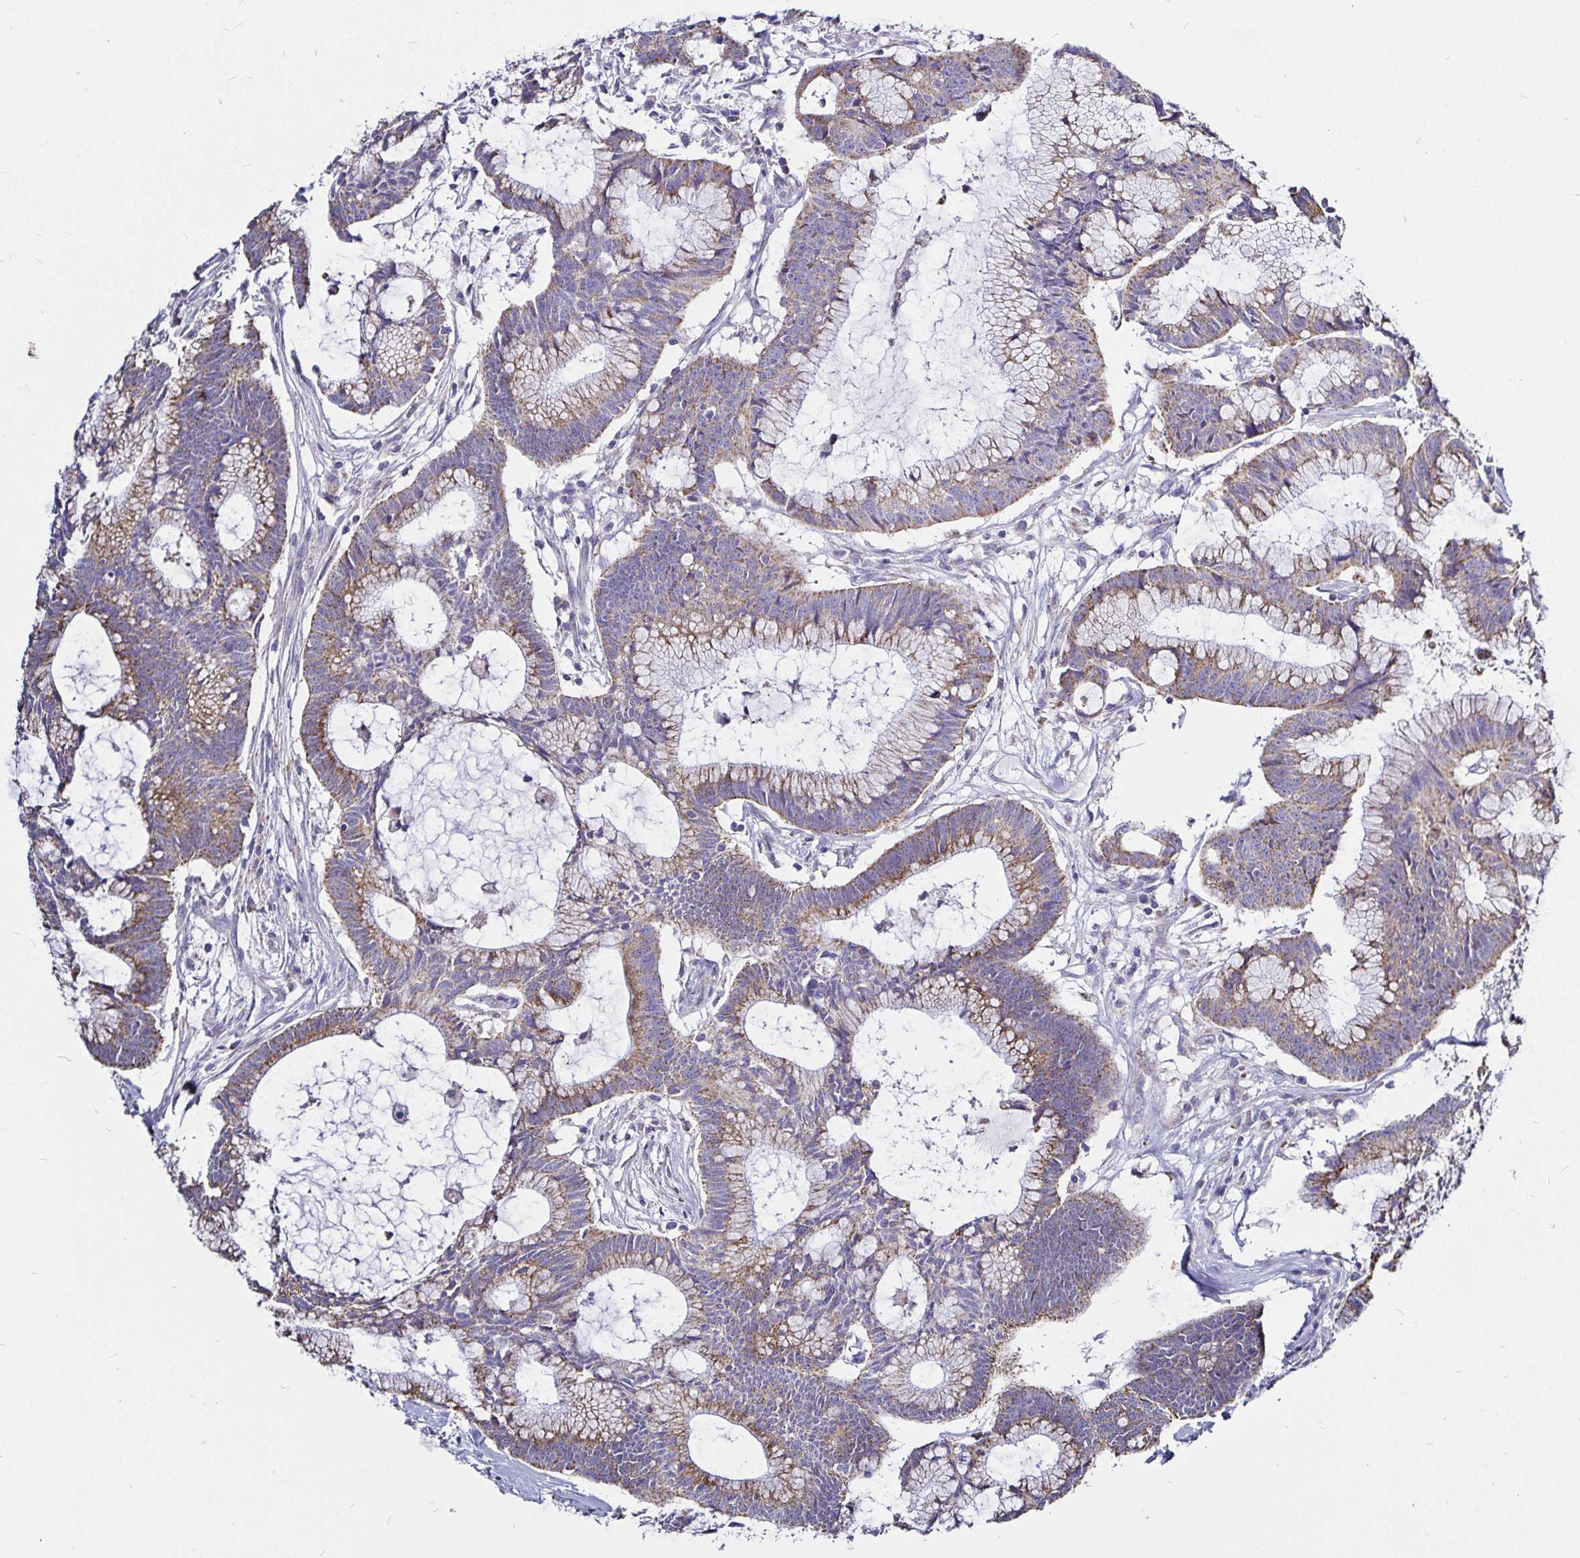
{"staining": {"intensity": "moderate", "quantity": "25%-75%", "location": "cytoplasmic/membranous"}, "tissue": "colorectal cancer", "cell_type": "Tumor cells", "image_type": "cancer", "snomed": [{"axis": "morphology", "description": "Adenocarcinoma, NOS"}, {"axis": "topography", "description": "Colon"}], "caption": "High-magnification brightfield microscopy of colorectal cancer (adenocarcinoma) stained with DAB (3,3'-diaminobenzidine) (brown) and counterstained with hematoxylin (blue). tumor cells exhibit moderate cytoplasmic/membranous positivity is present in approximately25%-75% of cells. (Stains: DAB in brown, nuclei in blue, Microscopy: brightfield microscopy at high magnification).", "gene": "PGAM2", "patient": {"sex": "female", "age": 78}}